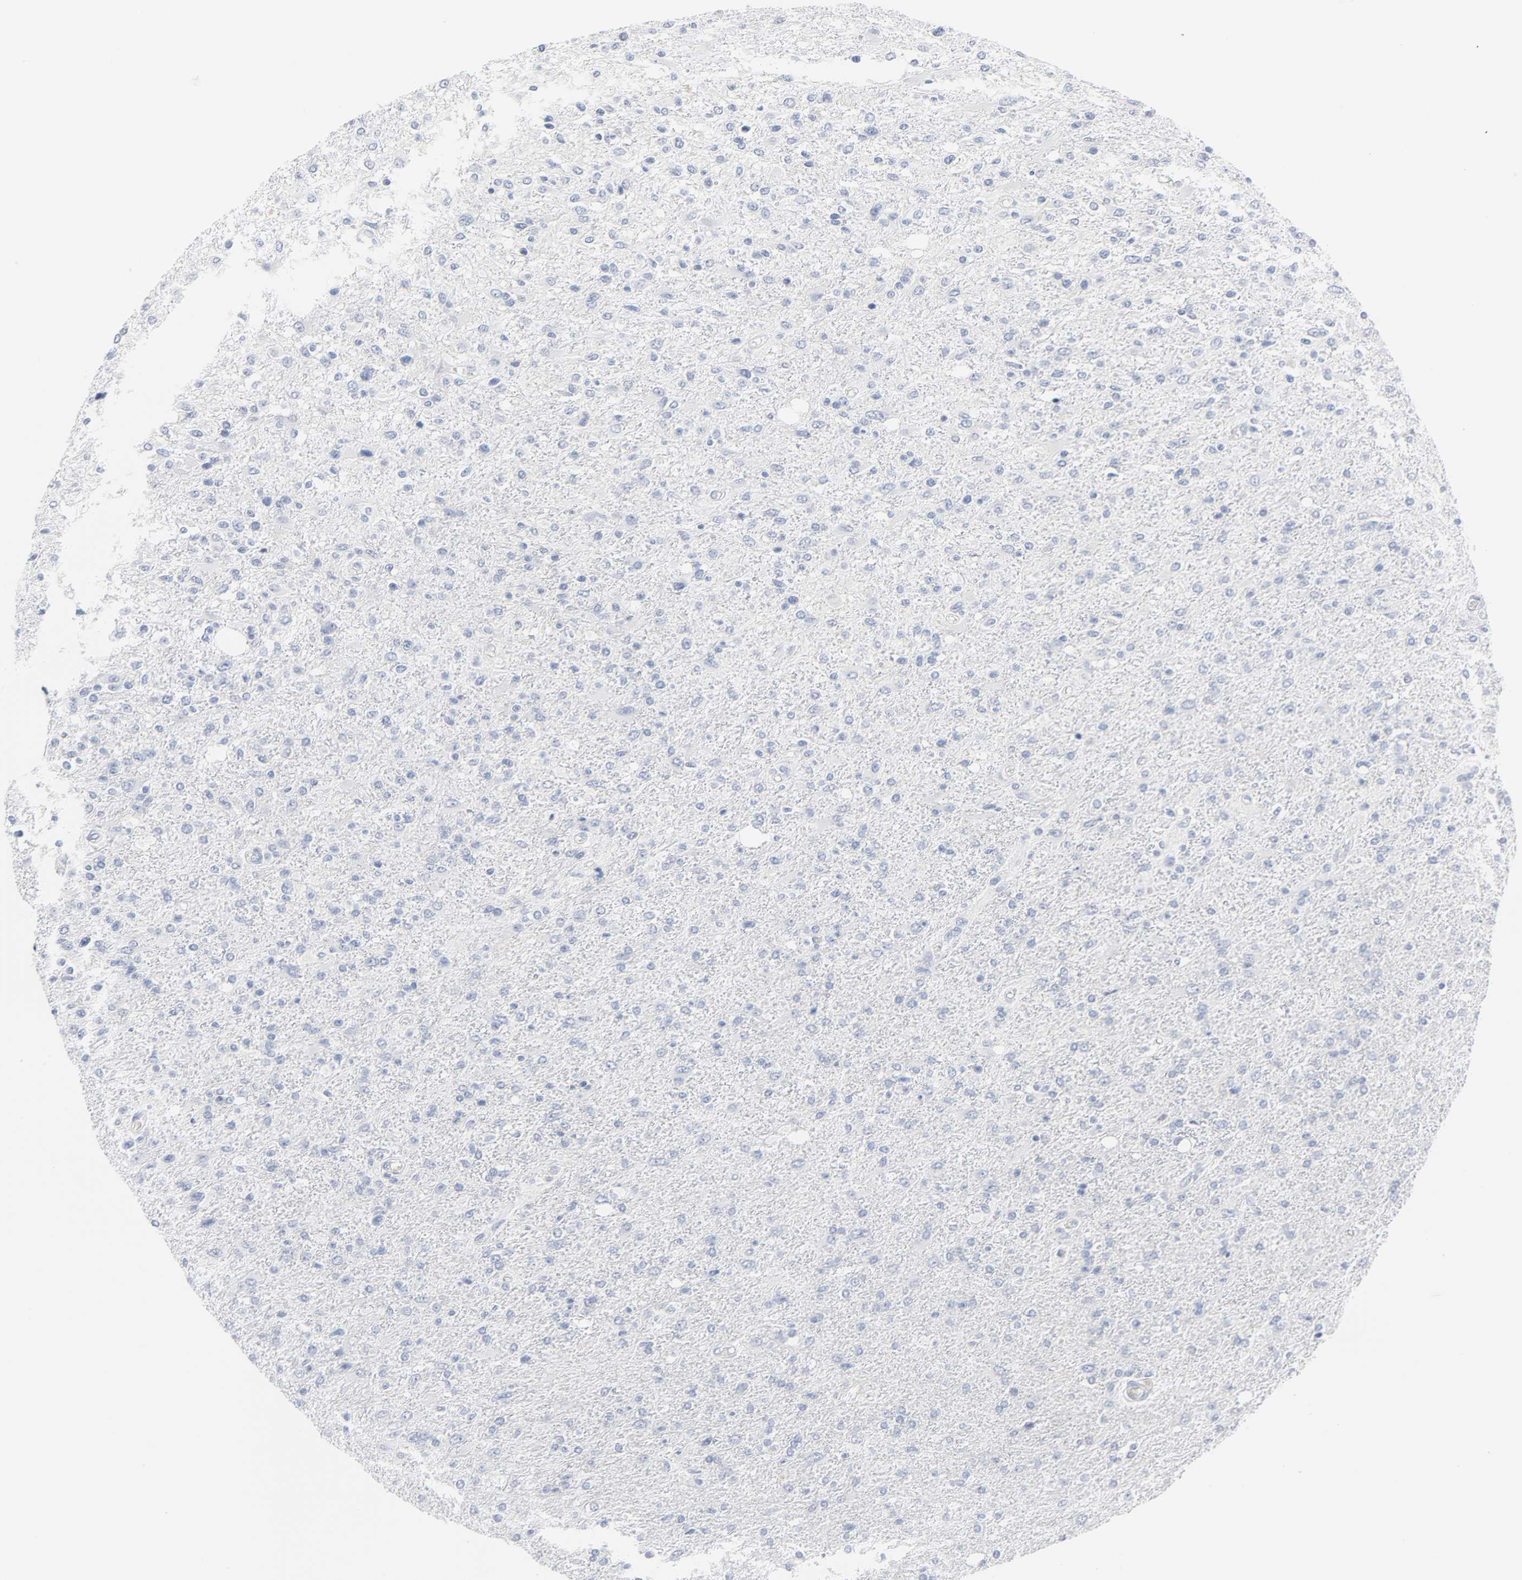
{"staining": {"intensity": "negative", "quantity": "none", "location": "none"}, "tissue": "glioma", "cell_type": "Tumor cells", "image_type": "cancer", "snomed": [{"axis": "morphology", "description": "Glioma, malignant, High grade"}, {"axis": "topography", "description": "Cerebral cortex"}], "caption": "Glioma stained for a protein using immunohistochemistry (IHC) reveals no expression tumor cells.", "gene": "PTK2B", "patient": {"sex": "male", "age": 76}}